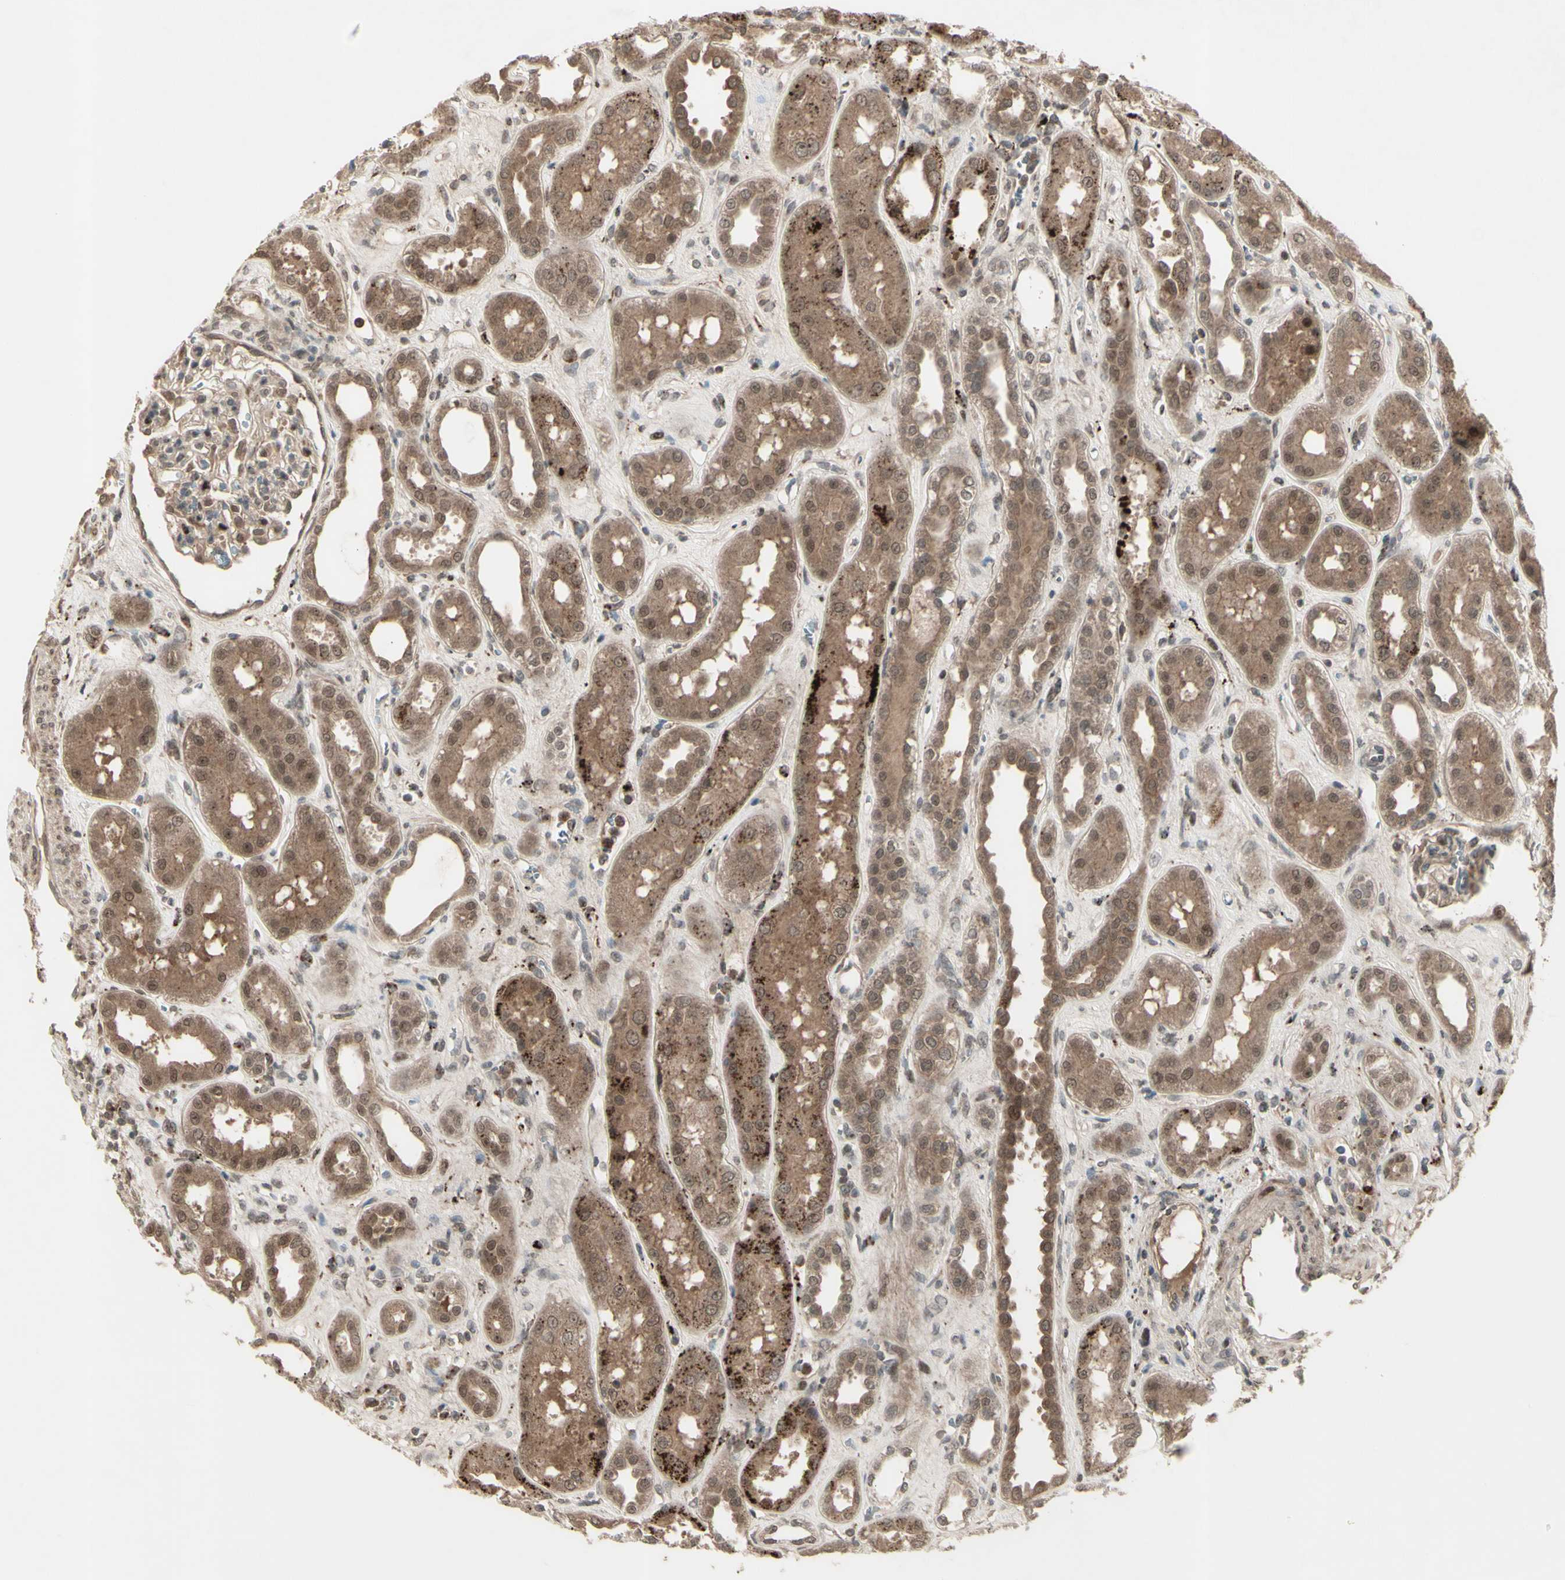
{"staining": {"intensity": "moderate", "quantity": "25%-75%", "location": "cytoplasmic/membranous,nuclear"}, "tissue": "kidney", "cell_type": "Cells in glomeruli", "image_type": "normal", "snomed": [{"axis": "morphology", "description": "Normal tissue, NOS"}, {"axis": "topography", "description": "Kidney"}], "caption": "A photomicrograph showing moderate cytoplasmic/membranous,nuclear expression in about 25%-75% of cells in glomeruli in unremarkable kidney, as visualized by brown immunohistochemical staining.", "gene": "MLF2", "patient": {"sex": "male", "age": 59}}